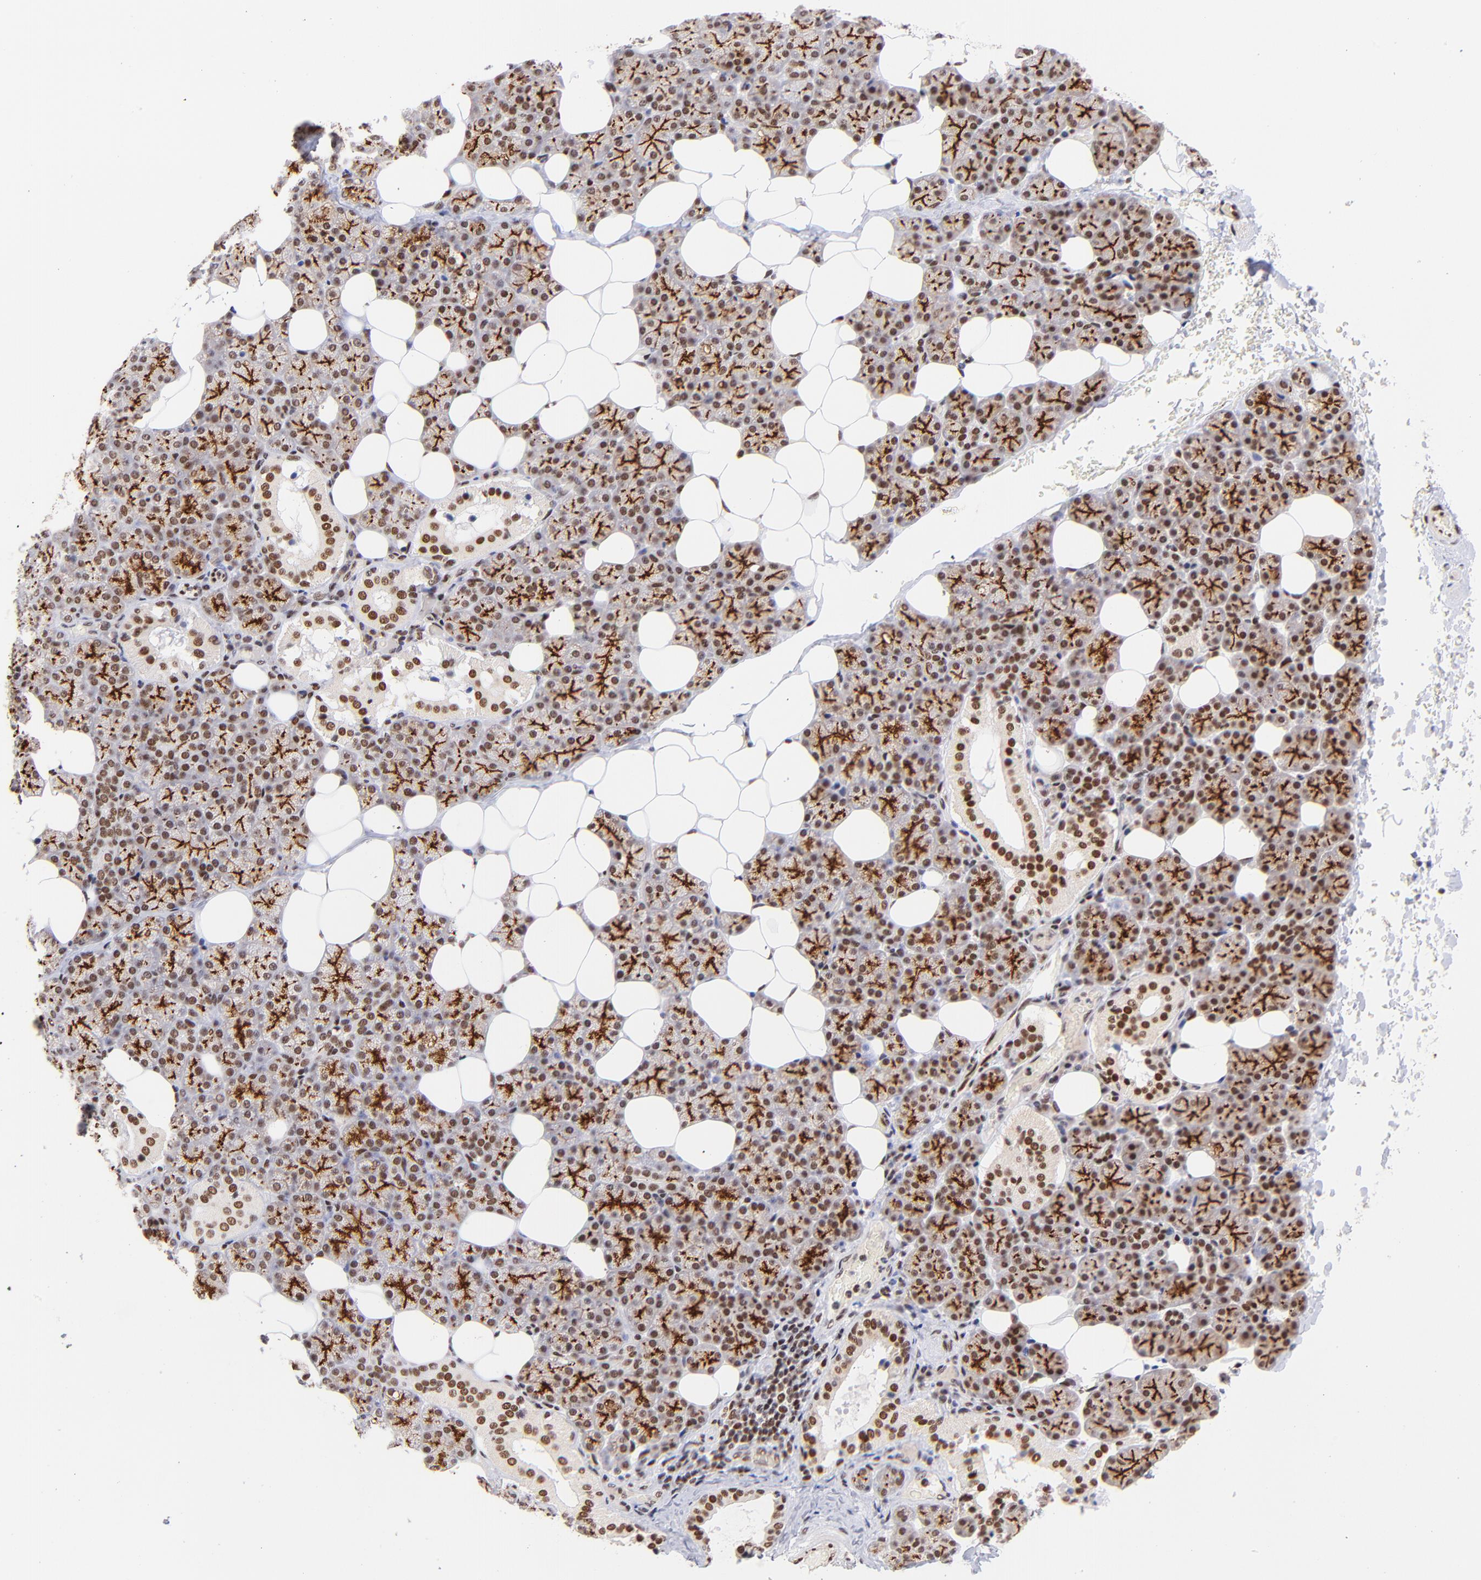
{"staining": {"intensity": "moderate", "quantity": ">75%", "location": "nuclear"}, "tissue": "salivary gland", "cell_type": "Glandular cells", "image_type": "normal", "snomed": [{"axis": "morphology", "description": "Normal tissue, NOS"}, {"axis": "topography", "description": "Lymph node"}, {"axis": "topography", "description": "Salivary gland"}], "caption": "Glandular cells display medium levels of moderate nuclear staining in approximately >75% of cells in benign salivary gland. (DAB = brown stain, brightfield microscopy at high magnification).", "gene": "MIDEAS", "patient": {"sex": "male", "age": 8}}